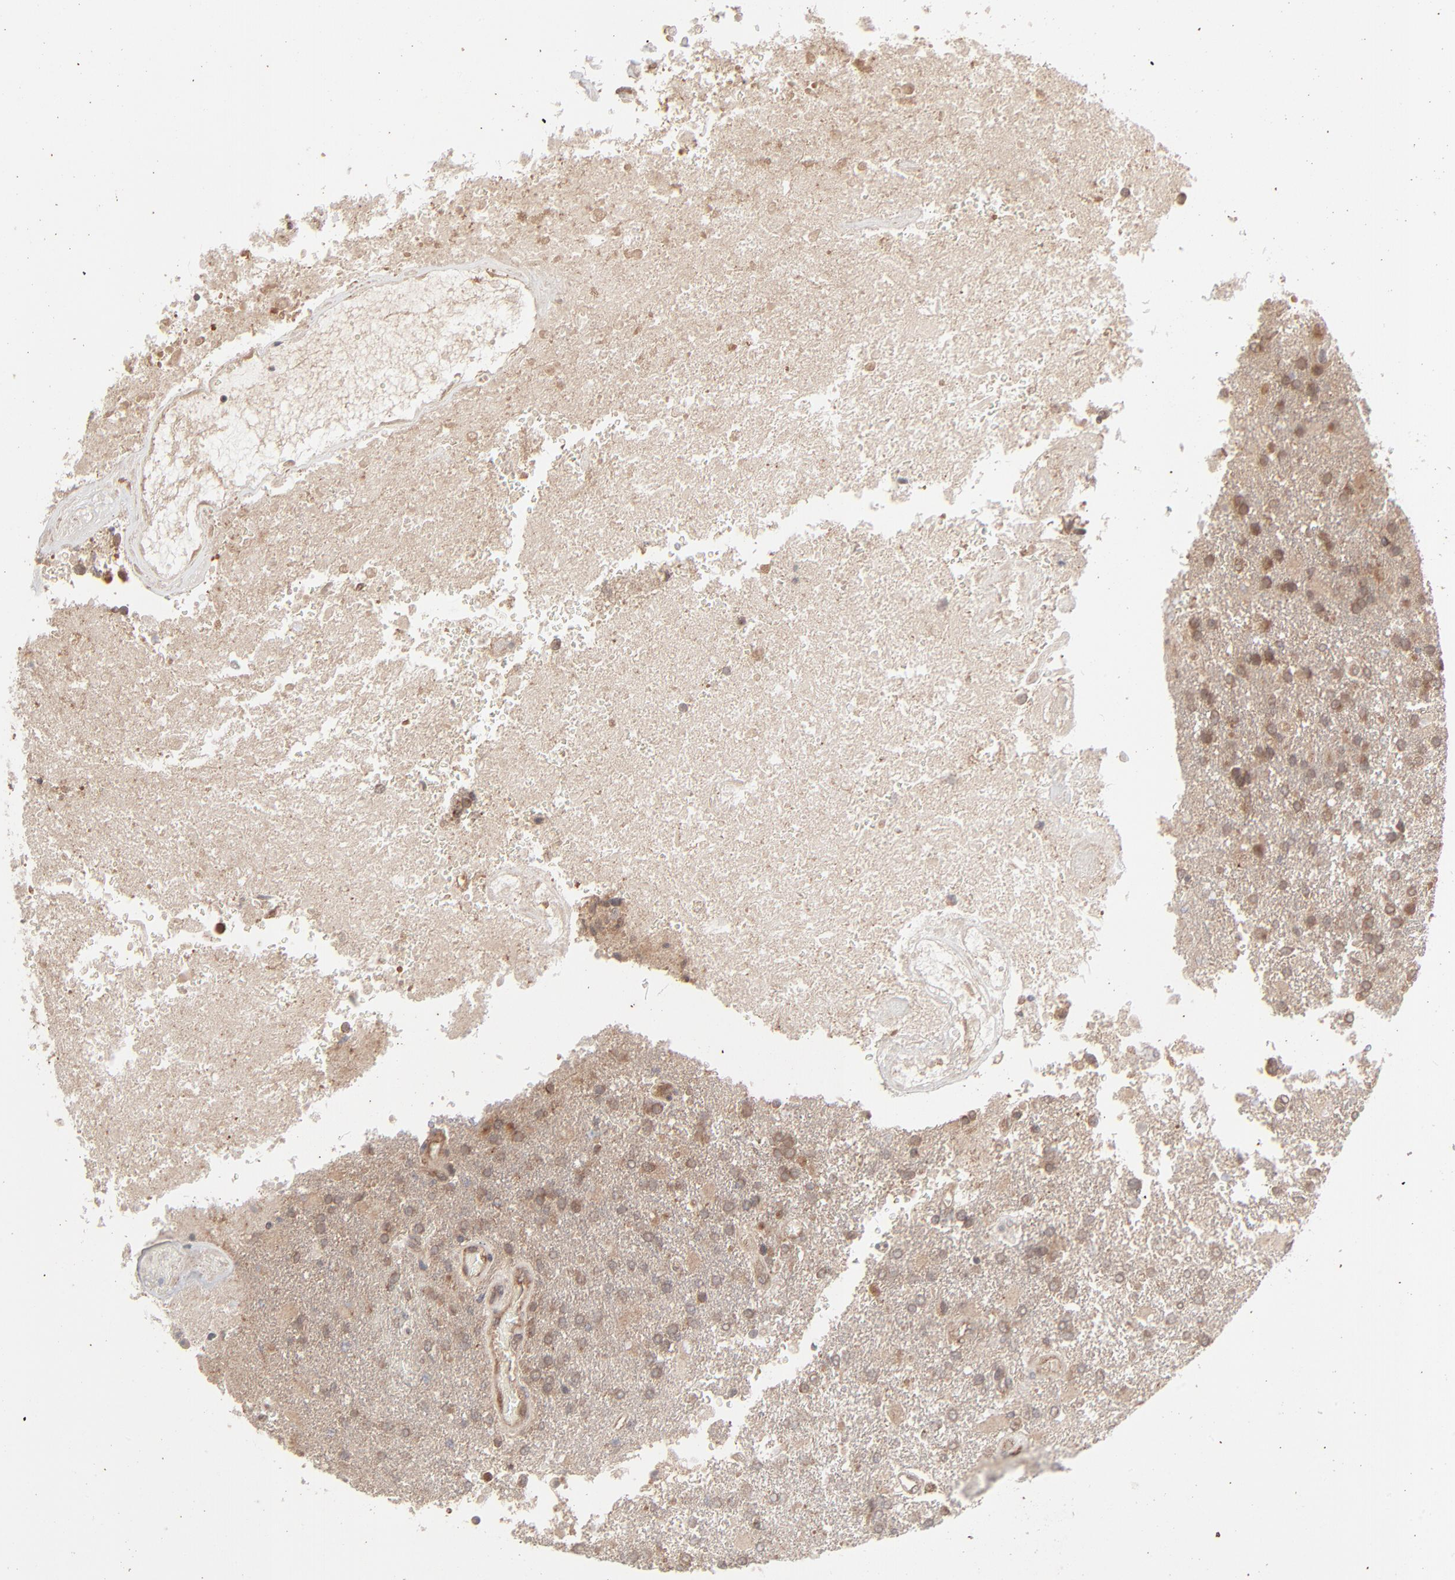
{"staining": {"intensity": "weak", "quantity": "25%-75%", "location": "cytoplasmic/membranous"}, "tissue": "glioma", "cell_type": "Tumor cells", "image_type": "cancer", "snomed": [{"axis": "morphology", "description": "Glioma, malignant, High grade"}, {"axis": "topography", "description": "Cerebral cortex"}], "caption": "Human malignant glioma (high-grade) stained with a protein marker reveals weak staining in tumor cells.", "gene": "SCFD1", "patient": {"sex": "male", "age": 79}}